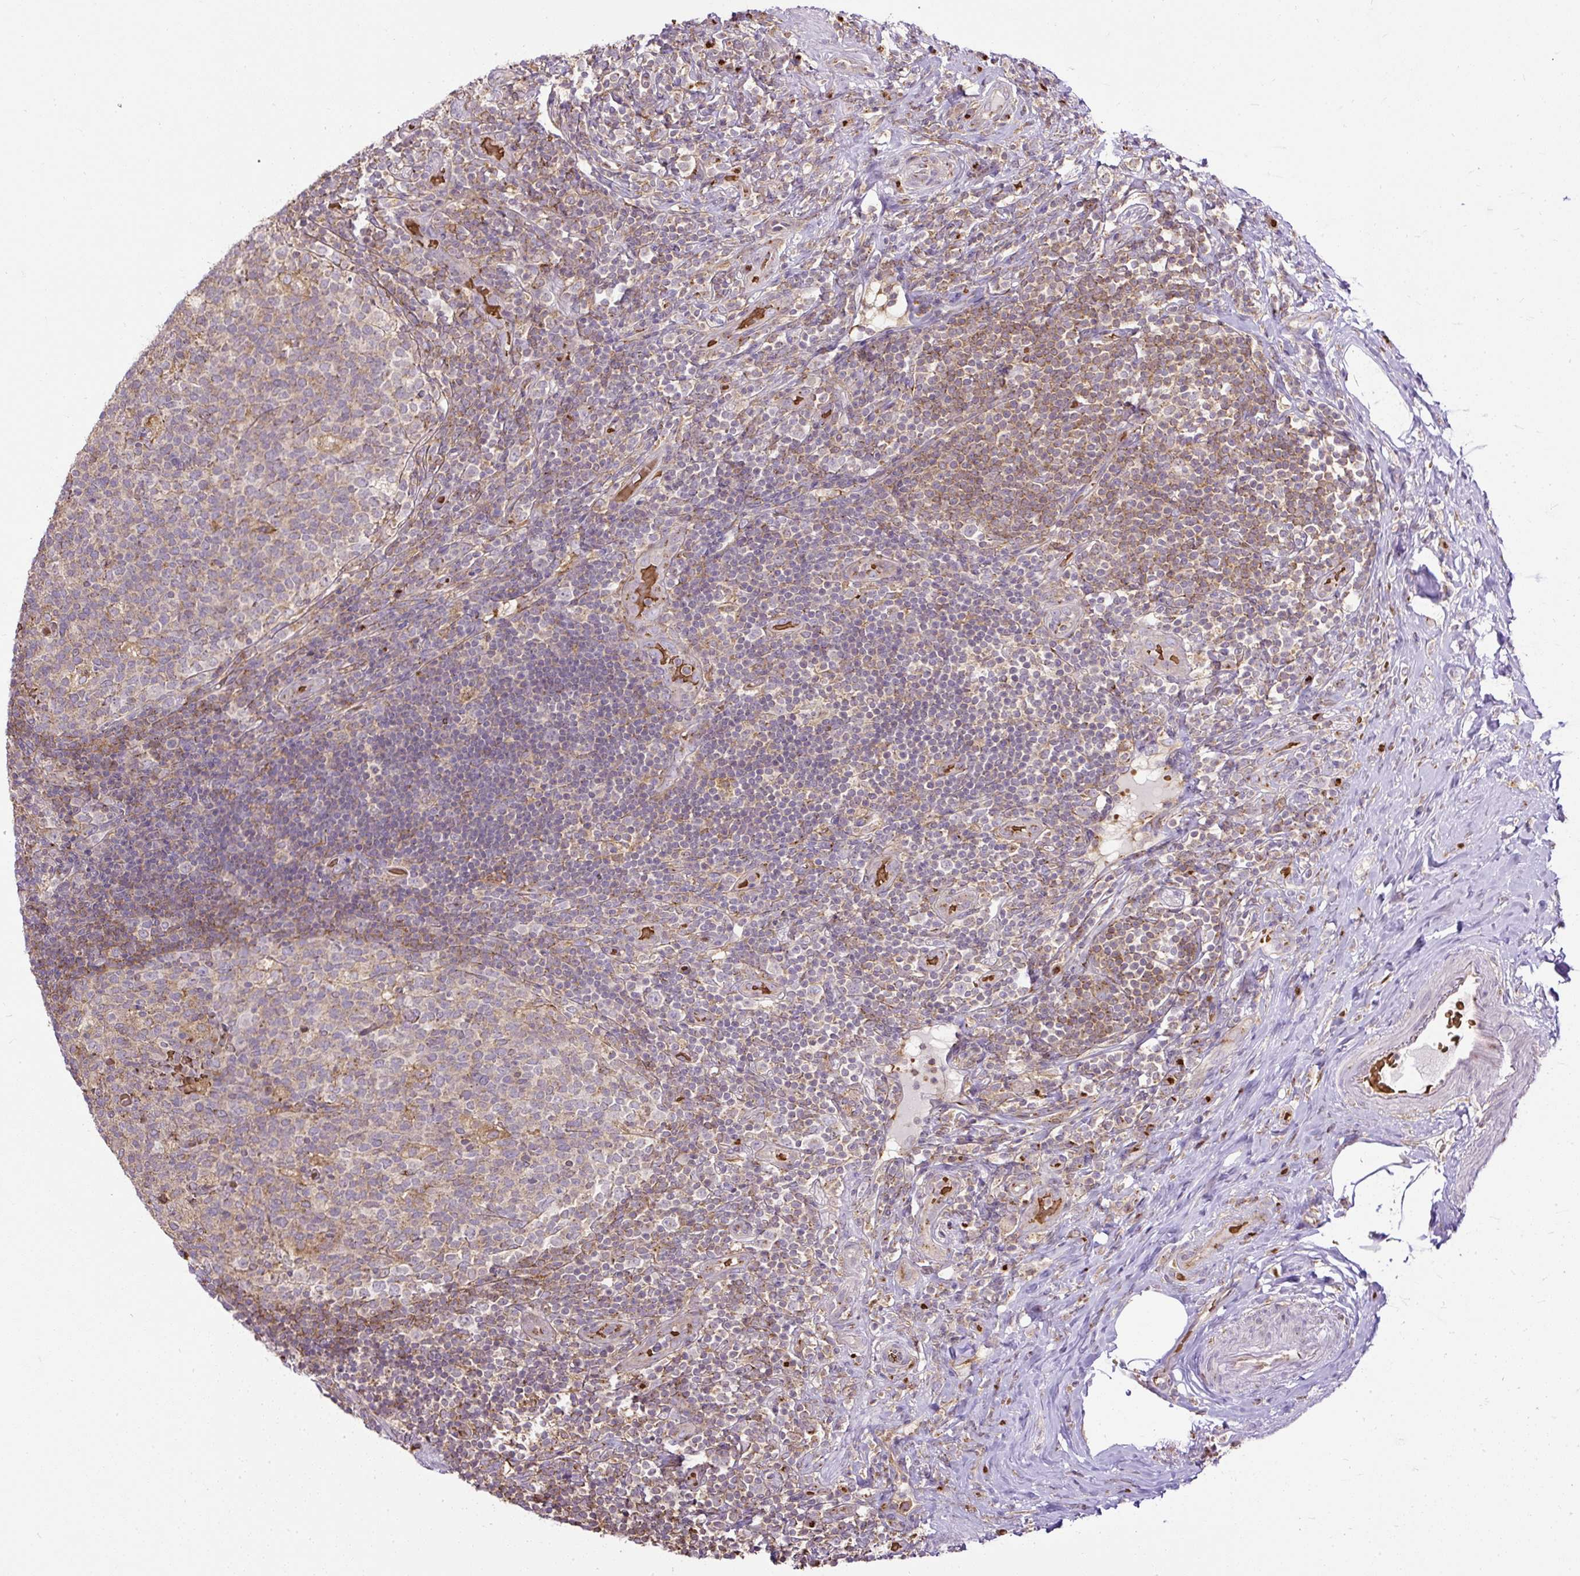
{"staining": {"intensity": "strong", "quantity": ">75%", "location": "cytoplasmic/membranous"}, "tissue": "appendix", "cell_type": "Glandular cells", "image_type": "normal", "snomed": [{"axis": "morphology", "description": "Normal tissue, NOS"}, {"axis": "topography", "description": "Appendix"}], "caption": "IHC staining of normal appendix, which exhibits high levels of strong cytoplasmic/membranous staining in about >75% of glandular cells indicating strong cytoplasmic/membranous protein expression. The staining was performed using DAB (brown) for protein detection and nuclei were counterstained in hematoxylin (blue).", "gene": "SMC4", "patient": {"sex": "female", "age": 43}}